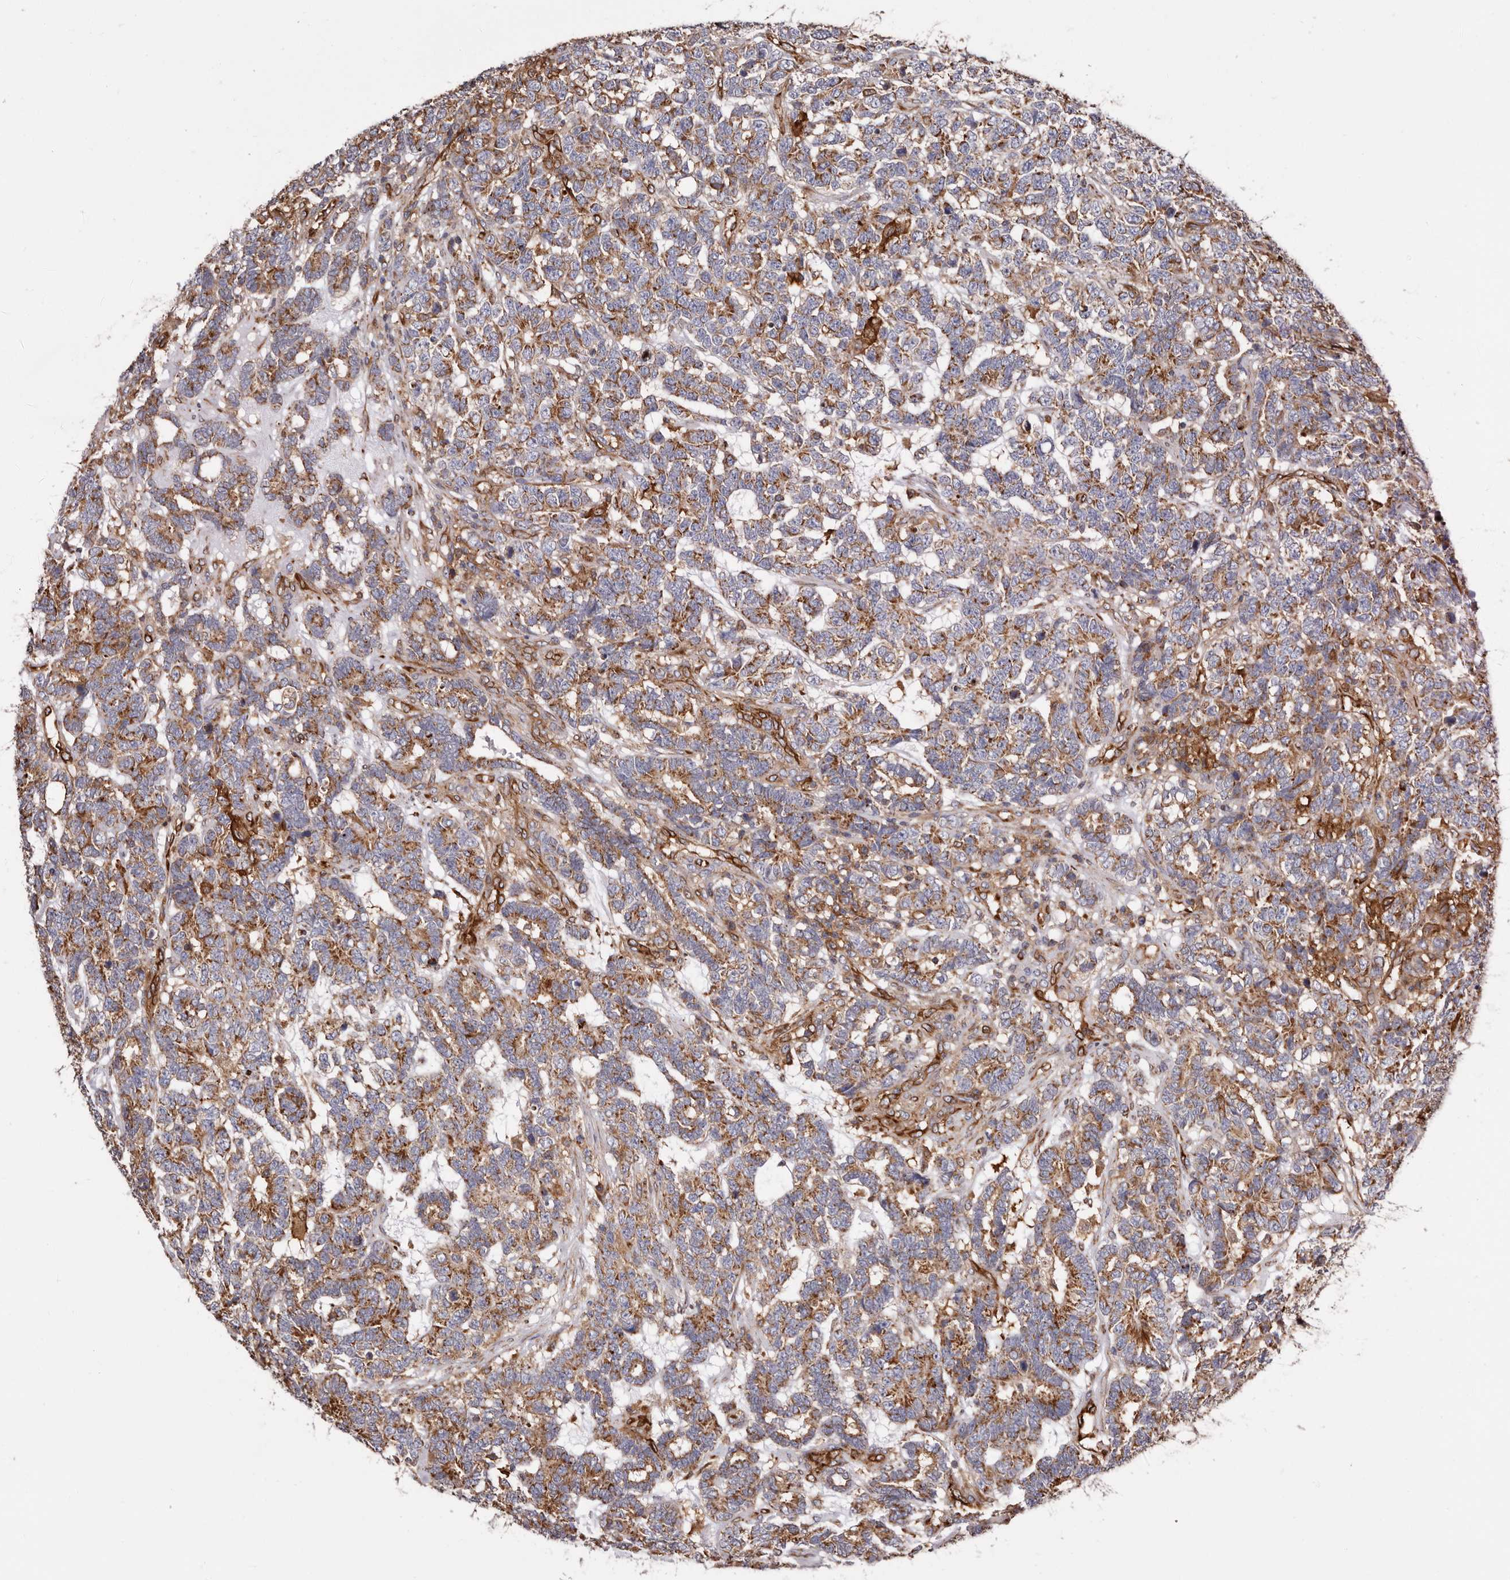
{"staining": {"intensity": "moderate", "quantity": ">75%", "location": "cytoplasmic/membranous"}, "tissue": "testis cancer", "cell_type": "Tumor cells", "image_type": "cancer", "snomed": [{"axis": "morphology", "description": "Carcinoma, Embryonal, NOS"}, {"axis": "topography", "description": "Testis"}], "caption": "A brown stain shows moderate cytoplasmic/membranous expression of a protein in human testis cancer (embryonal carcinoma) tumor cells.", "gene": "COQ8B", "patient": {"sex": "male", "age": 26}}